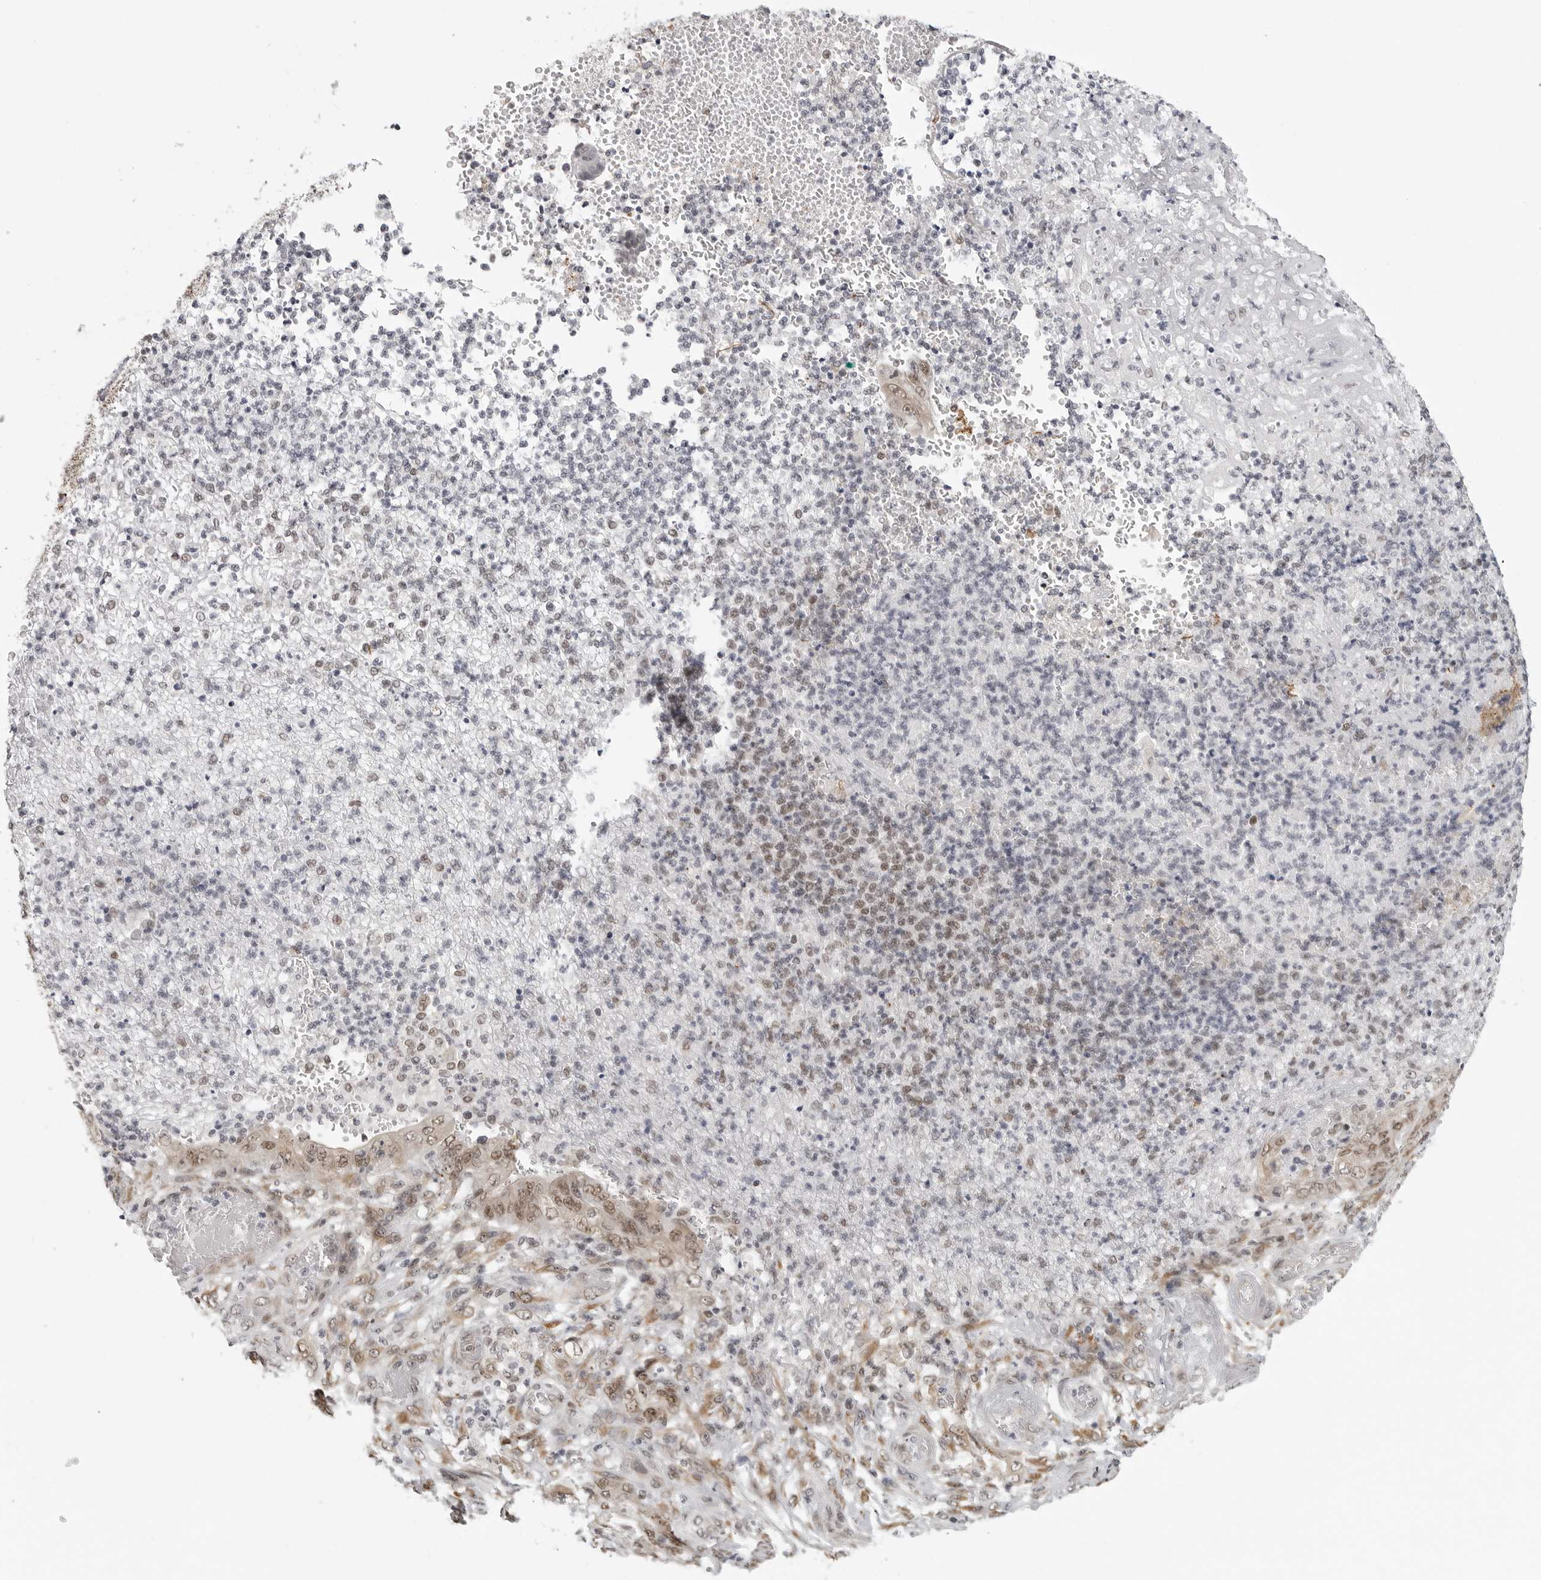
{"staining": {"intensity": "moderate", "quantity": "25%-75%", "location": "nuclear"}, "tissue": "stomach cancer", "cell_type": "Tumor cells", "image_type": "cancer", "snomed": [{"axis": "morphology", "description": "Adenocarcinoma, NOS"}, {"axis": "topography", "description": "Stomach"}], "caption": "Adenocarcinoma (stomach) stained for a protein (brown) reveals moderate nuclear positive positivity in approximately 25%-75% of tumor cells.", "gene": "PRDM10", "patient": {"sex": "female", "age": 73}}